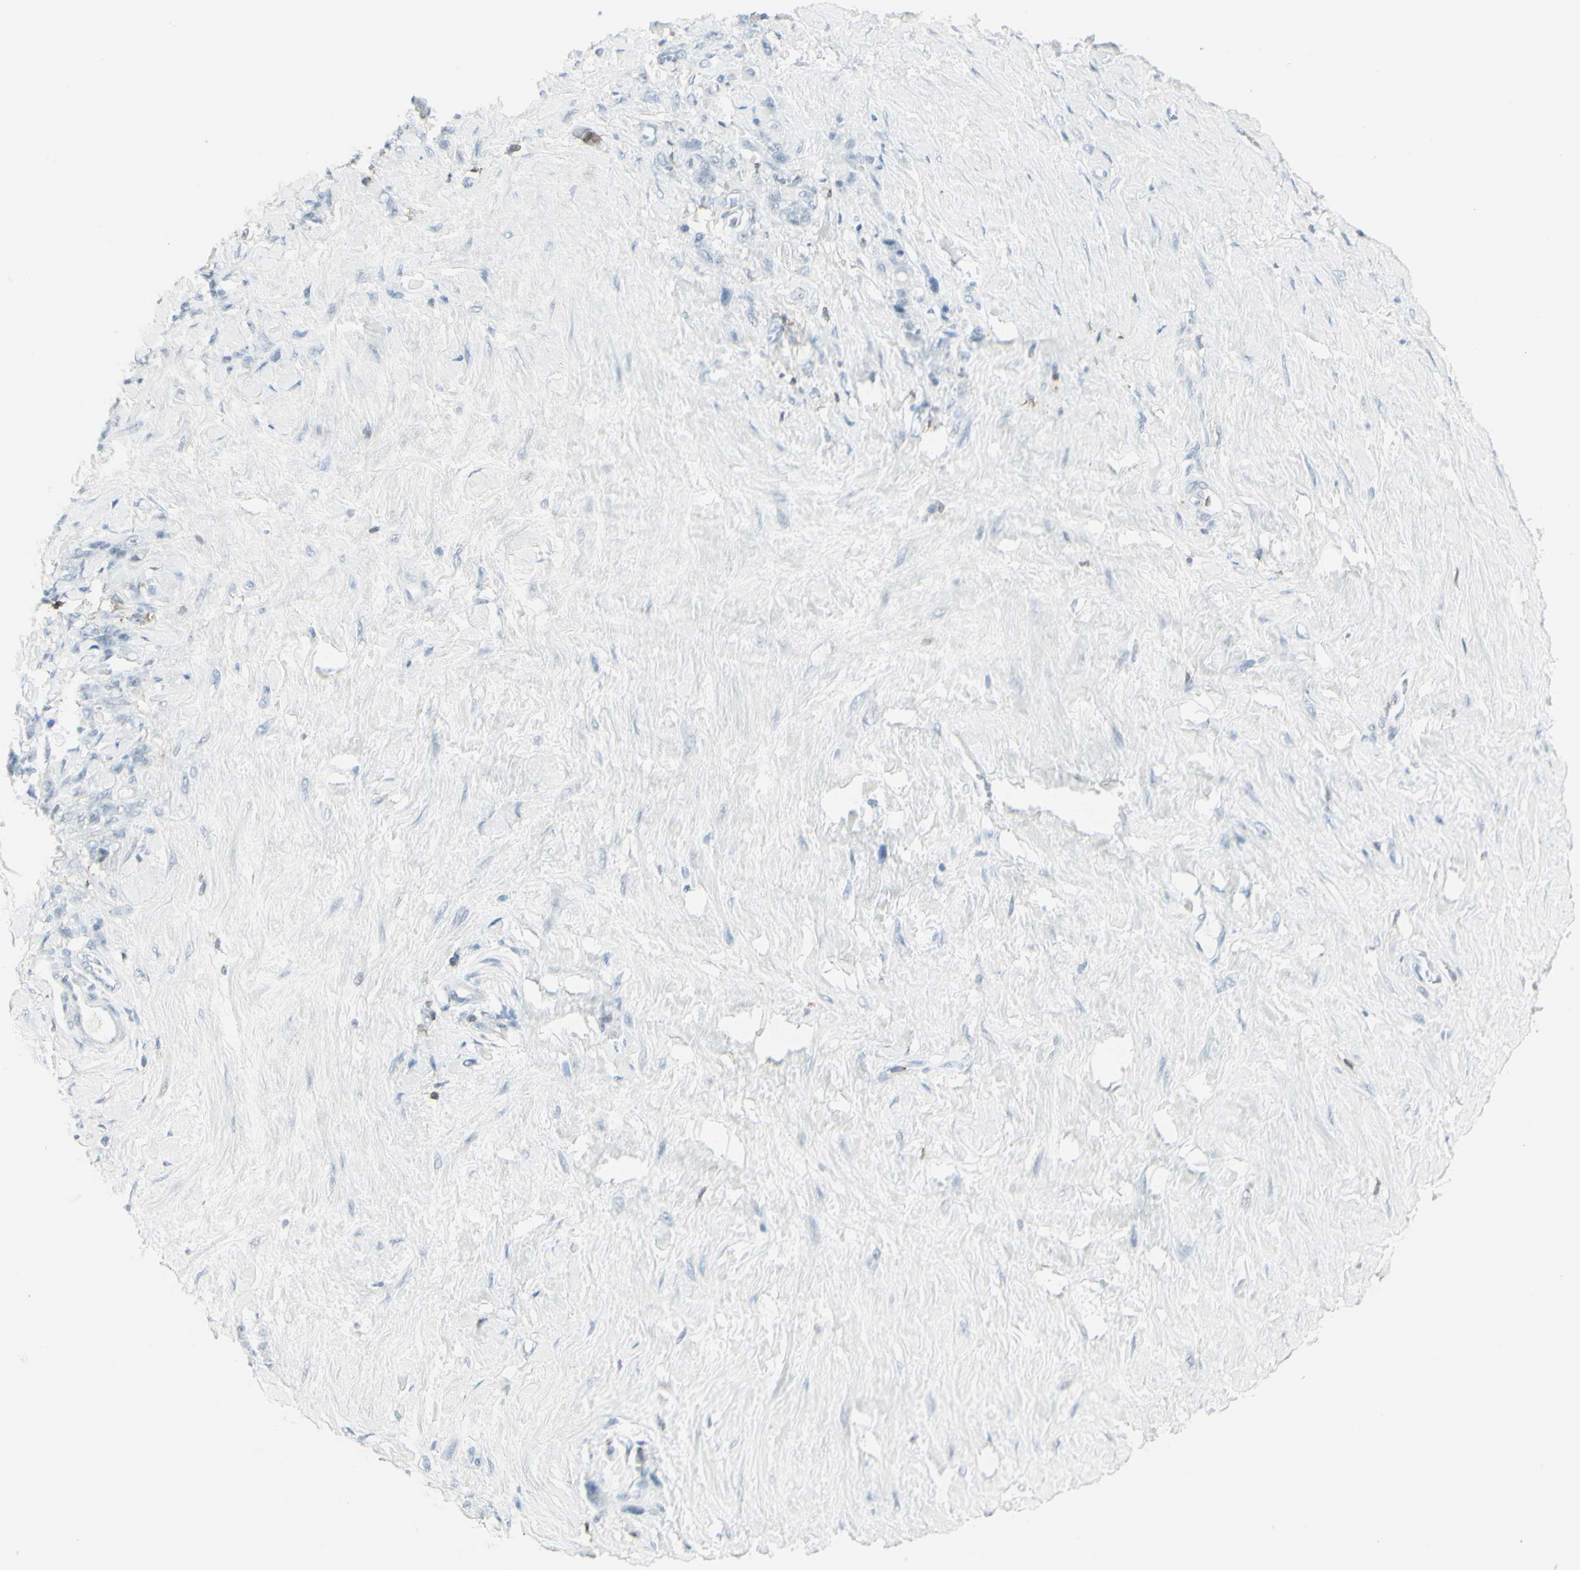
{"staining": {"intensity": "negative", "quantity": "none", "location": "none"}, "tissue": "stomach cancer", "cell_type": "Tumor cells", "image_type": "cancer", "snomed": [{"axis": "morphology", "description": "Adenocarcinoma, NOS"}, {"axis": "topography", "description": "Stomach"}], "caption": "IHC histopathology image of human stomach adenocarcinoma stained for a protein (brown), which shows no positivity in tumor cells. (Brightfield microscopy of DAB (3,3'-diaminobenzidine) immunohistochemistry at high magnification).", "gene": "NRG1", "patient": {"sex": "male", "age": 82}}